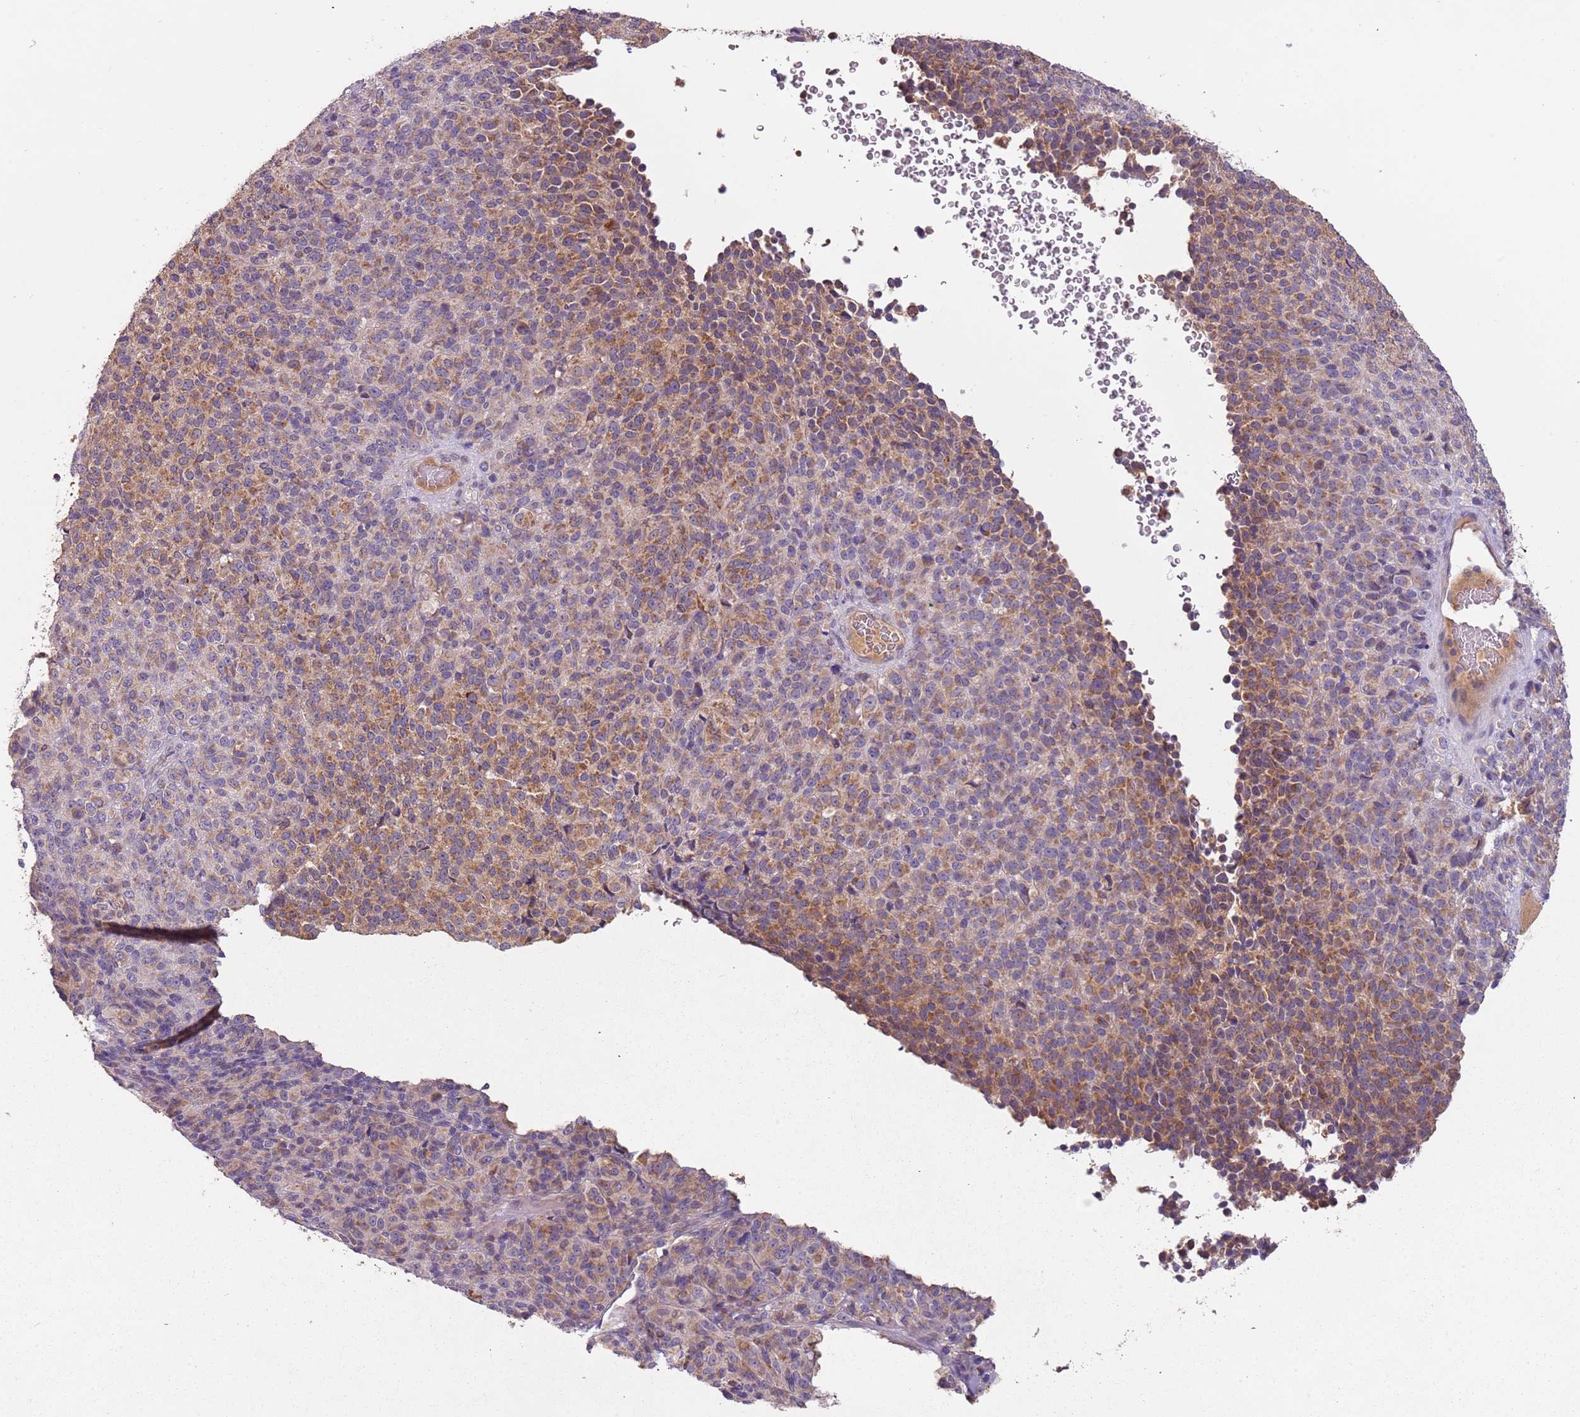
{"staining": {"intensity": "moderate", "quantity": "25%-75%", "location": "cytoplasmic/membranous"}, "tissue": "melanoma", "cell_type": "Tumor cells", "image_type": "cancer", "snomed": [{"axis": "morphology", "description": "Malignant melanoma, Metastatic site"}, {"axis": "topography", "description": "Brain"}], "caption": "High-power microscopy captured an immunohistochemistry micrograph of melanoma, revealing moderate cytoplasmic/membranous staining in about 25%-75% of tumor cells.", "gene": "FECH", "patient": {"sex": "female", "age": 56}}